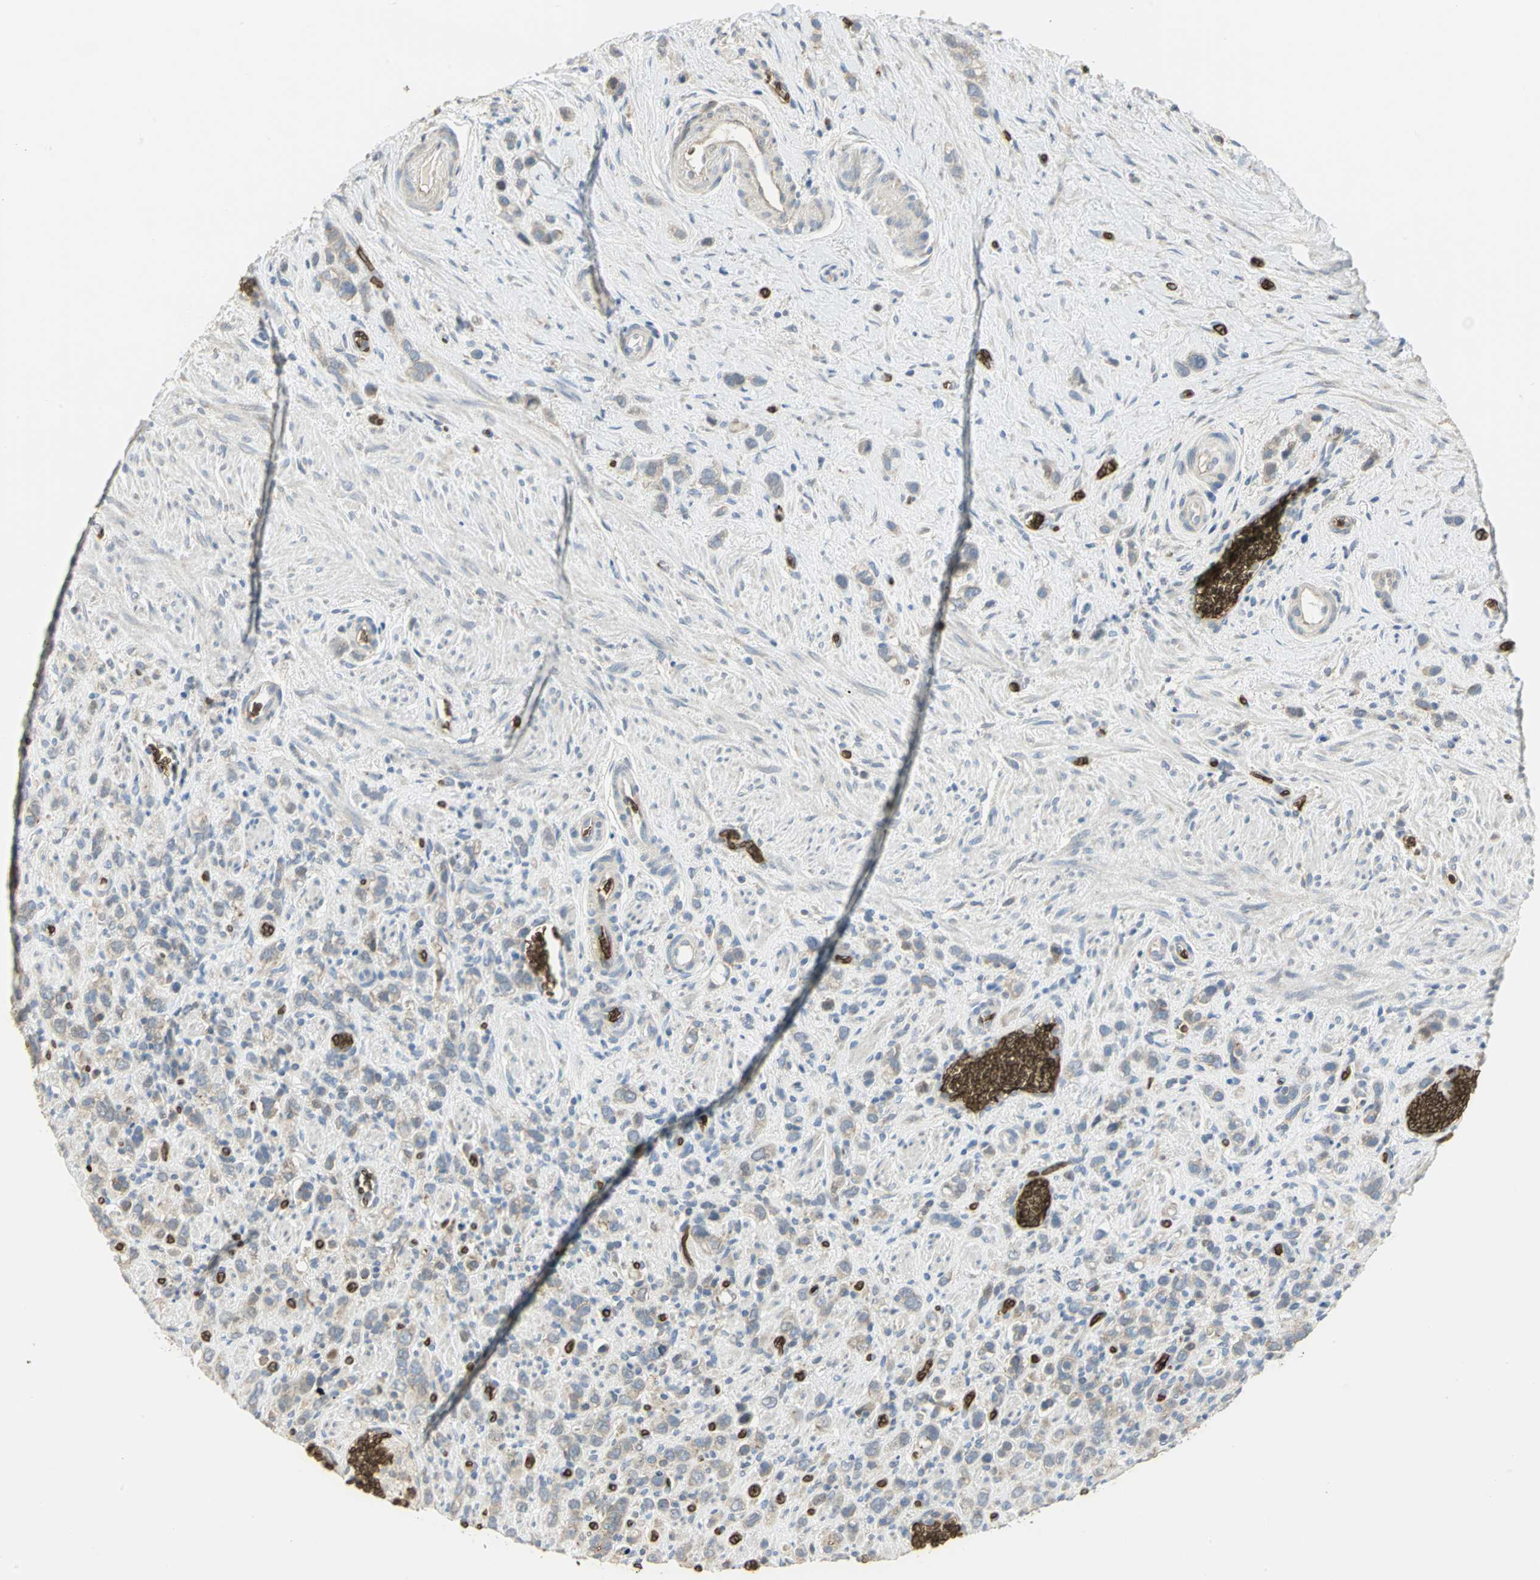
{"staining": {"intensity": "negative", "quantity": "none", "location": "none"}, "tissue": "stomach cancer", "cell_type": "Tumor cells", "image_type": "cancer", "snomed": [{"axis": "morphology", "description": "Normal tissue, NOS"}, {"axis": "morphology", "description": "Adenocarcinoma, NOS"}, {"axis": "morphology", "description": "Adenocarcinoma, High grade"}, {"axis": "topography", "description": "Stomach, upper"}, {"axis": "topography", "description": "Stomach"}], "caption": "IHC histopathology image of stomach high-grade adenocarcinoma stained for a protein (brown), which reveals no staining in tumor cells. (DAB immunohistochemistry (IHC) with hematoxylin counter stain).", "gene": "ANK1", "patient": {"sex": "female", "age": 65}}